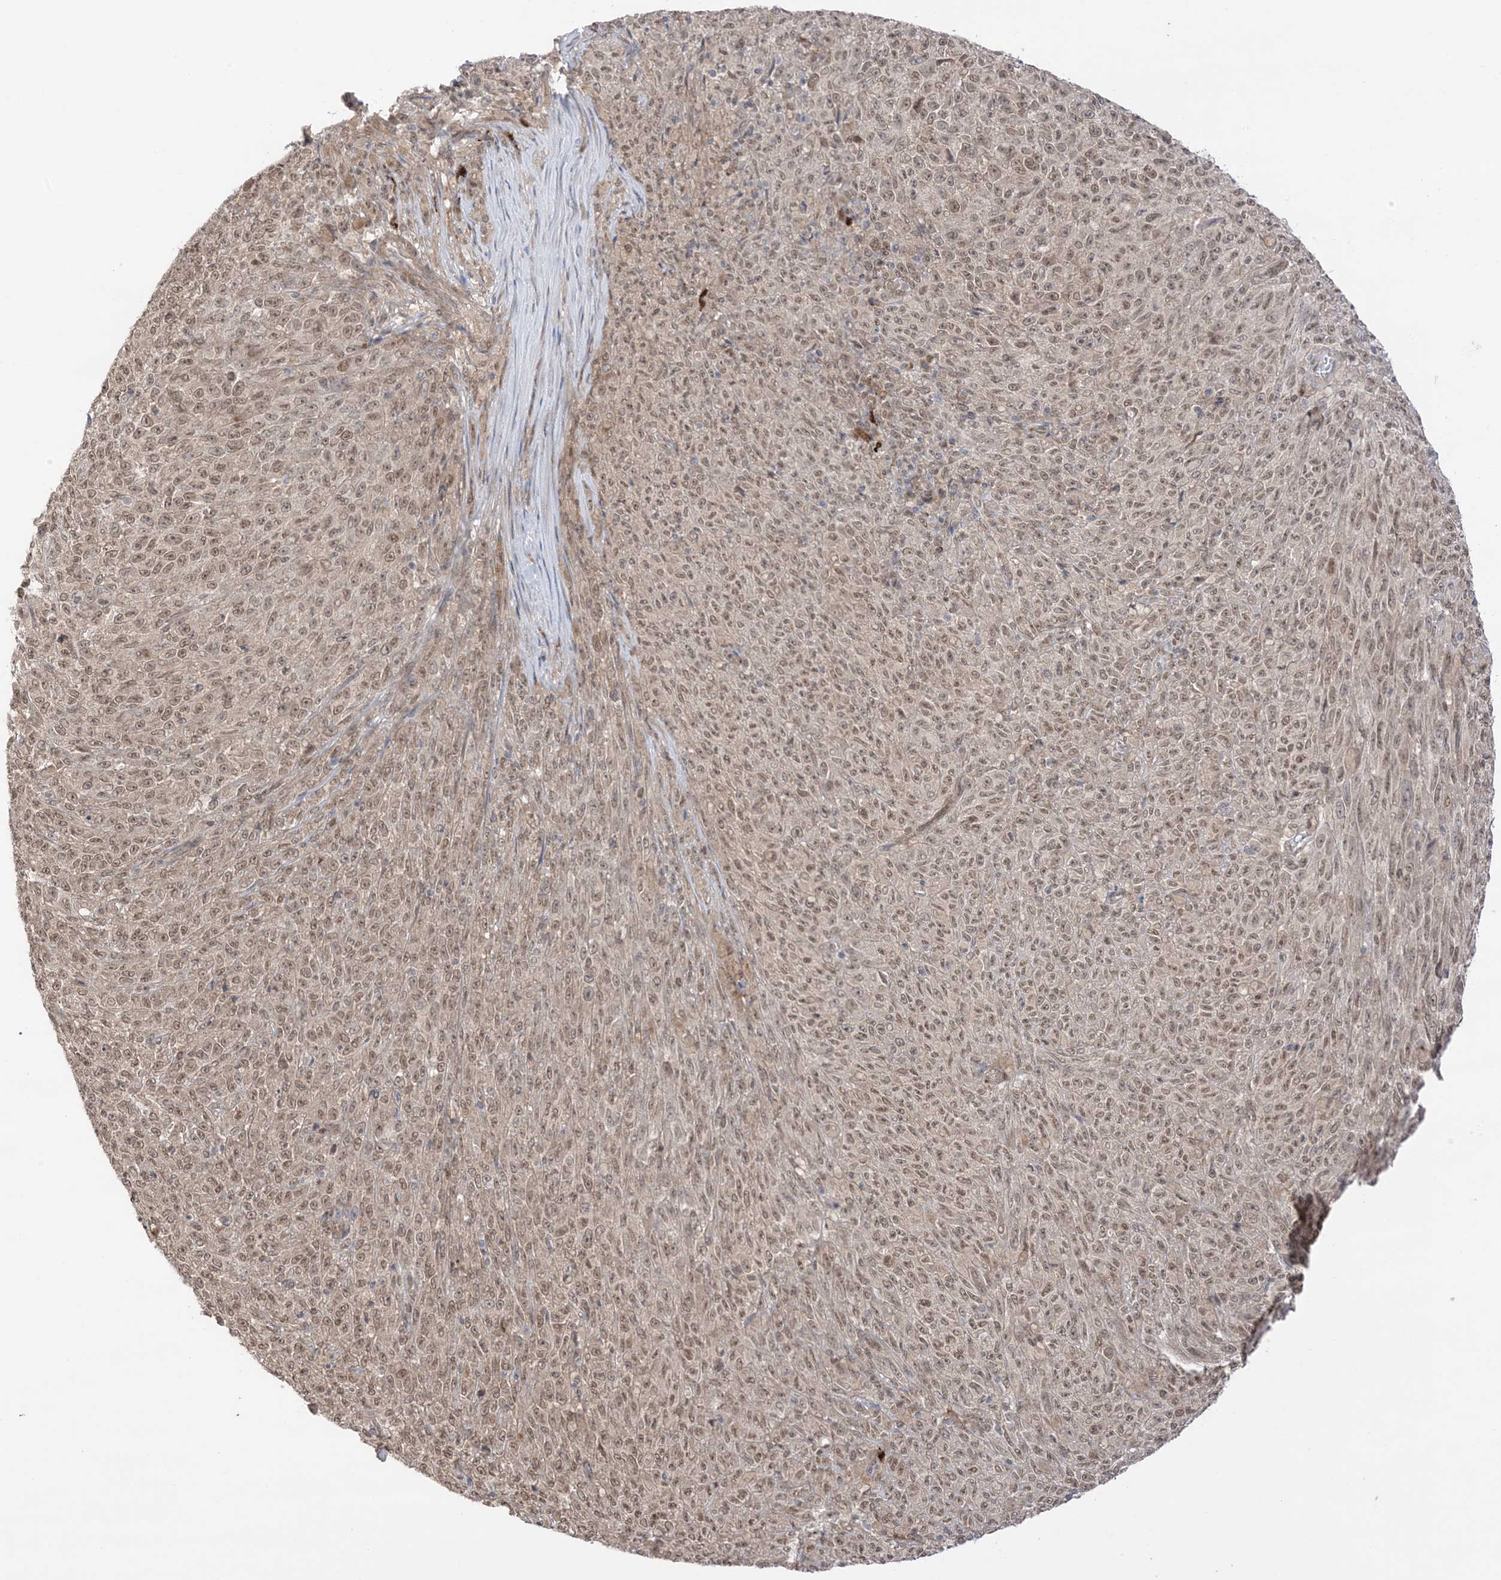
{"staining": {"intensity": "weak", "quantity": ">75%", "location": "cytoplasmic/membranous,nuclear"}, "tissue": "melanoma", "cell_type": "Tumor cells", "image_type": "cancer", "snomed": [{"axis": "morphology", "description": "Malignant melanoma, NOS"}, {"axis": "topography", "description": "Skin"}], "caption": "Malignant melanoma tissue reveals weak cytoplasmic/membranous and nuclear positivity in approximately >75% of tumor cells, visualized by immunohistochemistry.", "gene": "UBE2E2", "patient": {"sex": "female", "age": 82}}